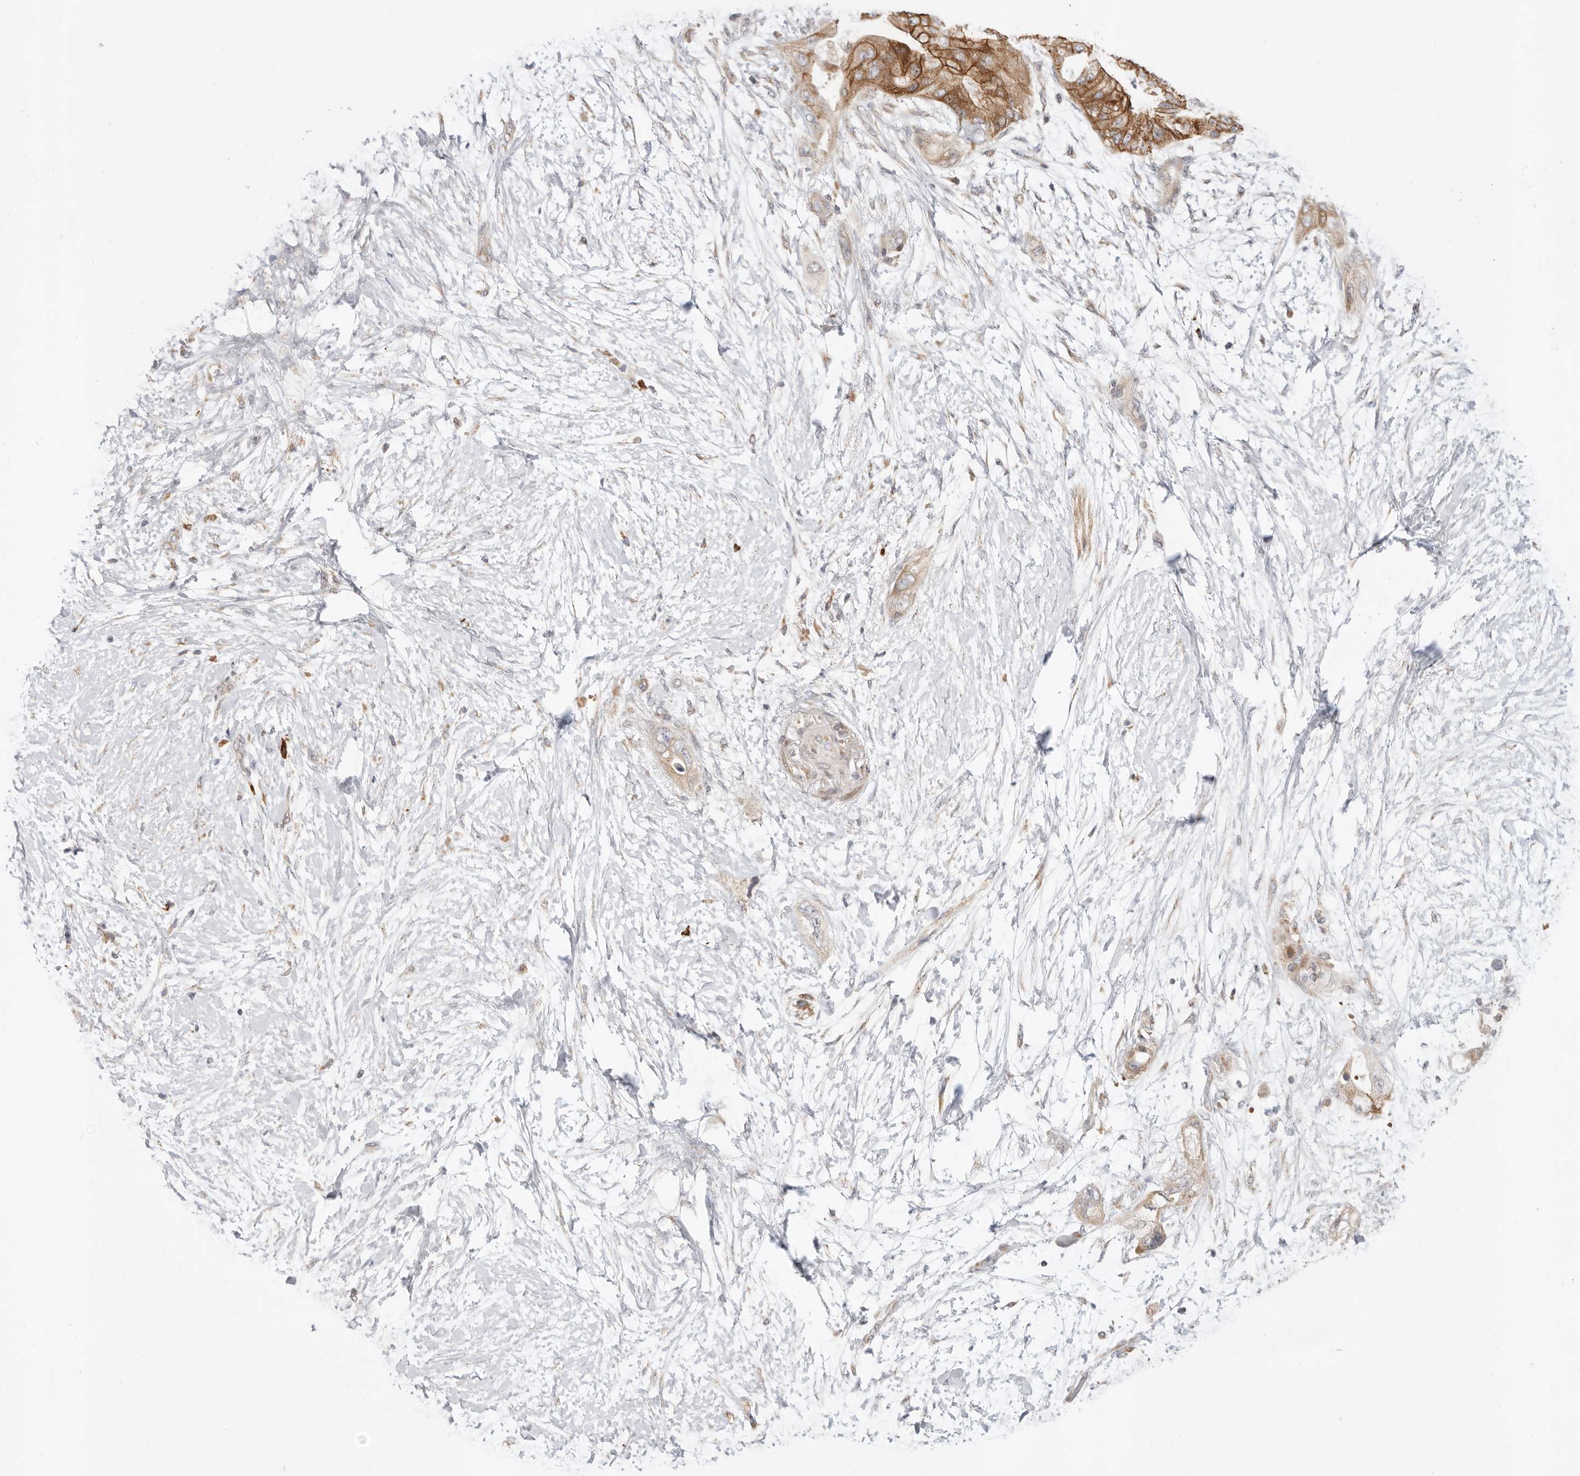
{"staining": {"intensity": "moderate", "quantity": ">75%", "location": "cytoplasmic/membranous"}, "tissue": "pancreatic cancer", "cell_type": "Tumor cells", "image_type": "cancer", "snomed": [{"axis": "morphology", "description": "Adenocarcinoma, NOS"}, {"axis": "topography", "description": "Pancreas"}], "caption": "Protein staining by immunohistochemistry demonstrates moderate cytoplasmic/membranous staining in approximately >75% of tumor cells in pancreatic cancer (adenocarcinoma).", "gene": "USH1C", "patient": {"sex": "male", "age": 53}}